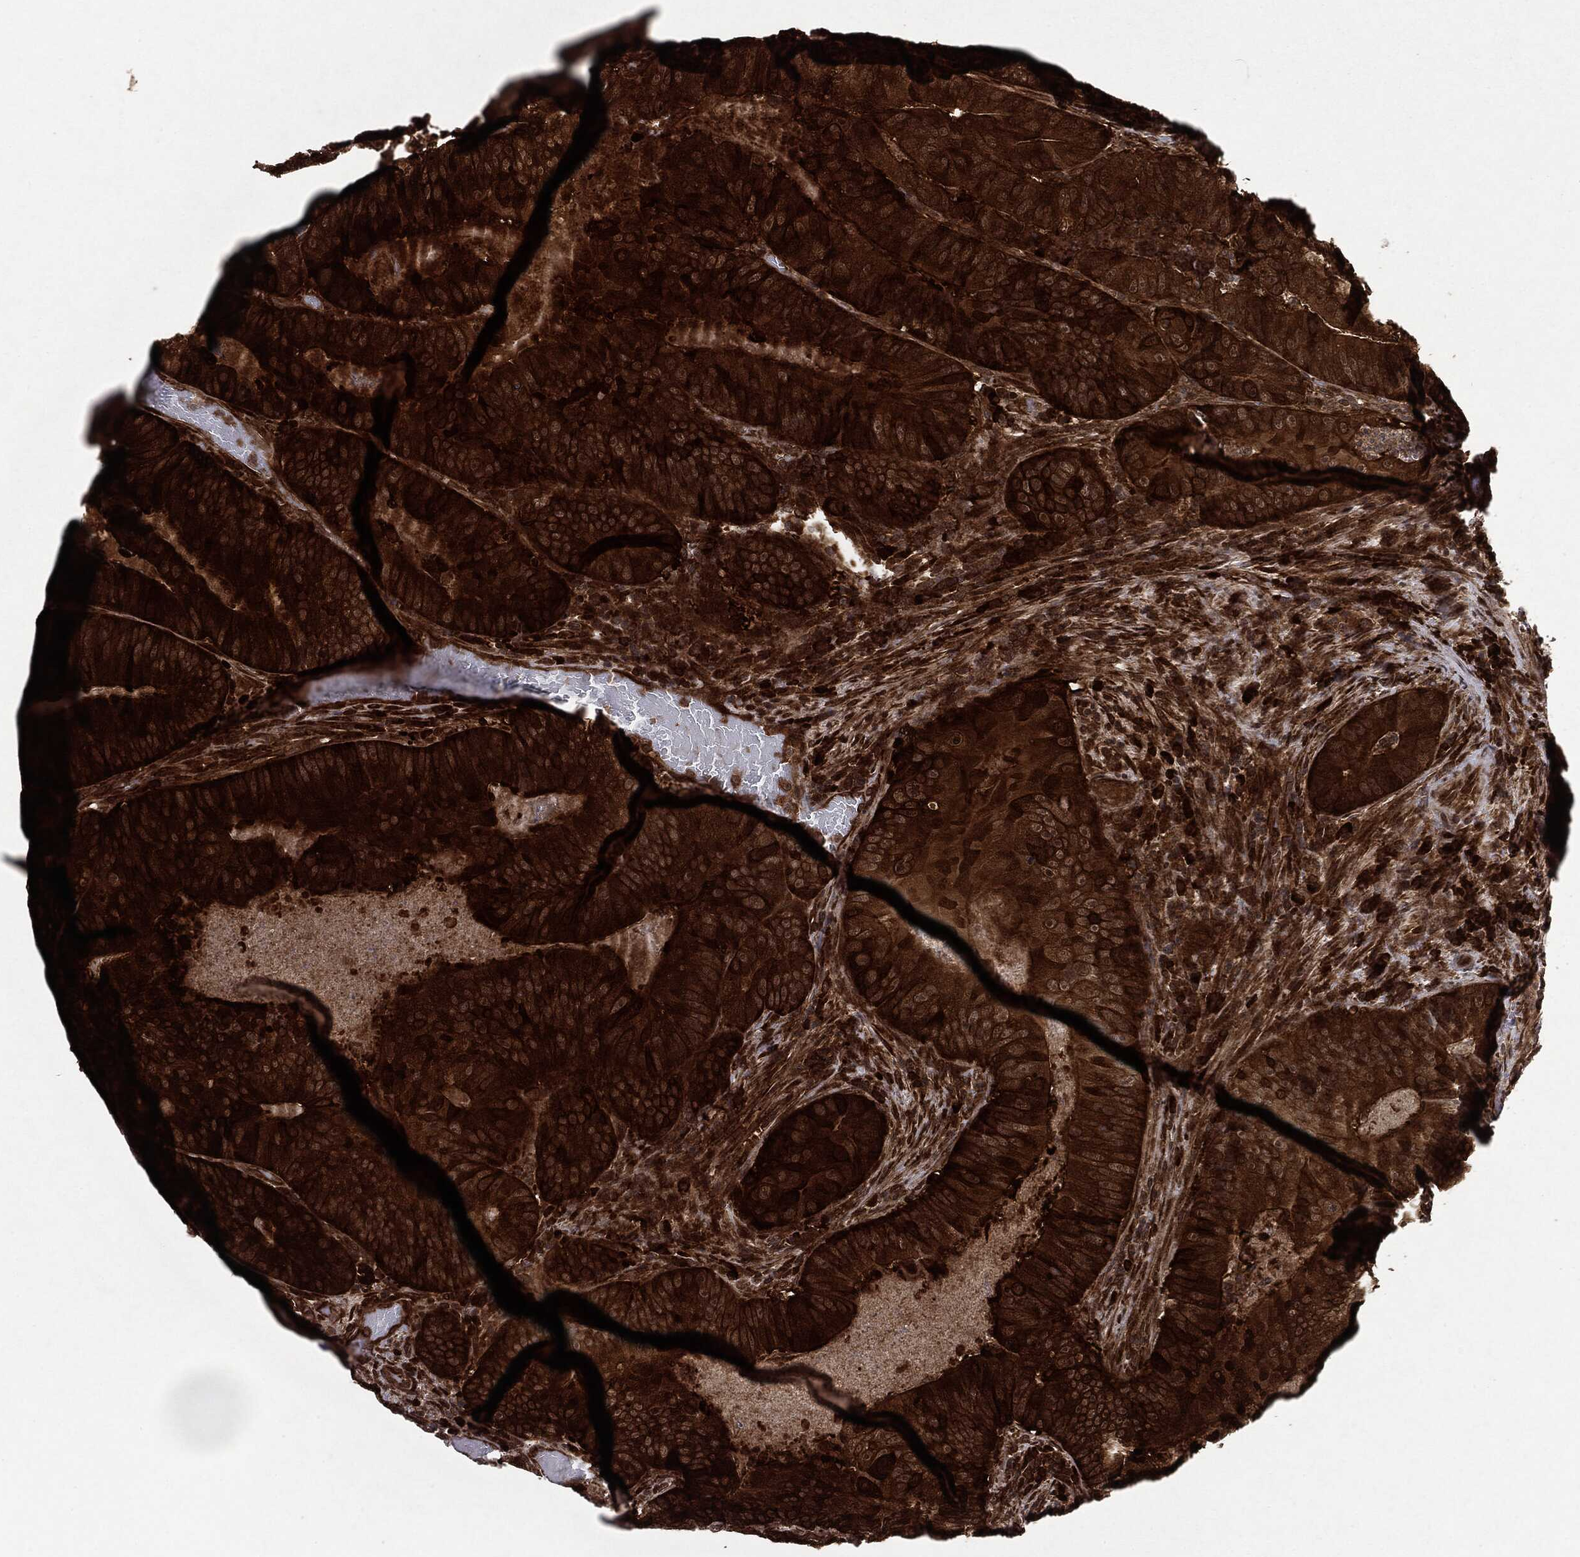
{"staining": {"intensity": "strong", "quantity": ">75%", "location": "cytoplasmic/membranous"}, "tissue": "colorectal cancer", "cell_type": "Tumor cells", "image_type": "cancer", "snomed": [{"axis": "morphology", "description": "Adenocarcinoma, NOS"}, {"axis": "topography", "description": "Colon"}], "caption": "This is an image of immunohistochemistry (IHC) staining of colorectal cancer (adenocarcinoma), which shows strong expression in the cytoplasmic/membranous of tumor cells.", "gene": "OTUB1", "patient": {"sex": "female", "age": 86}}